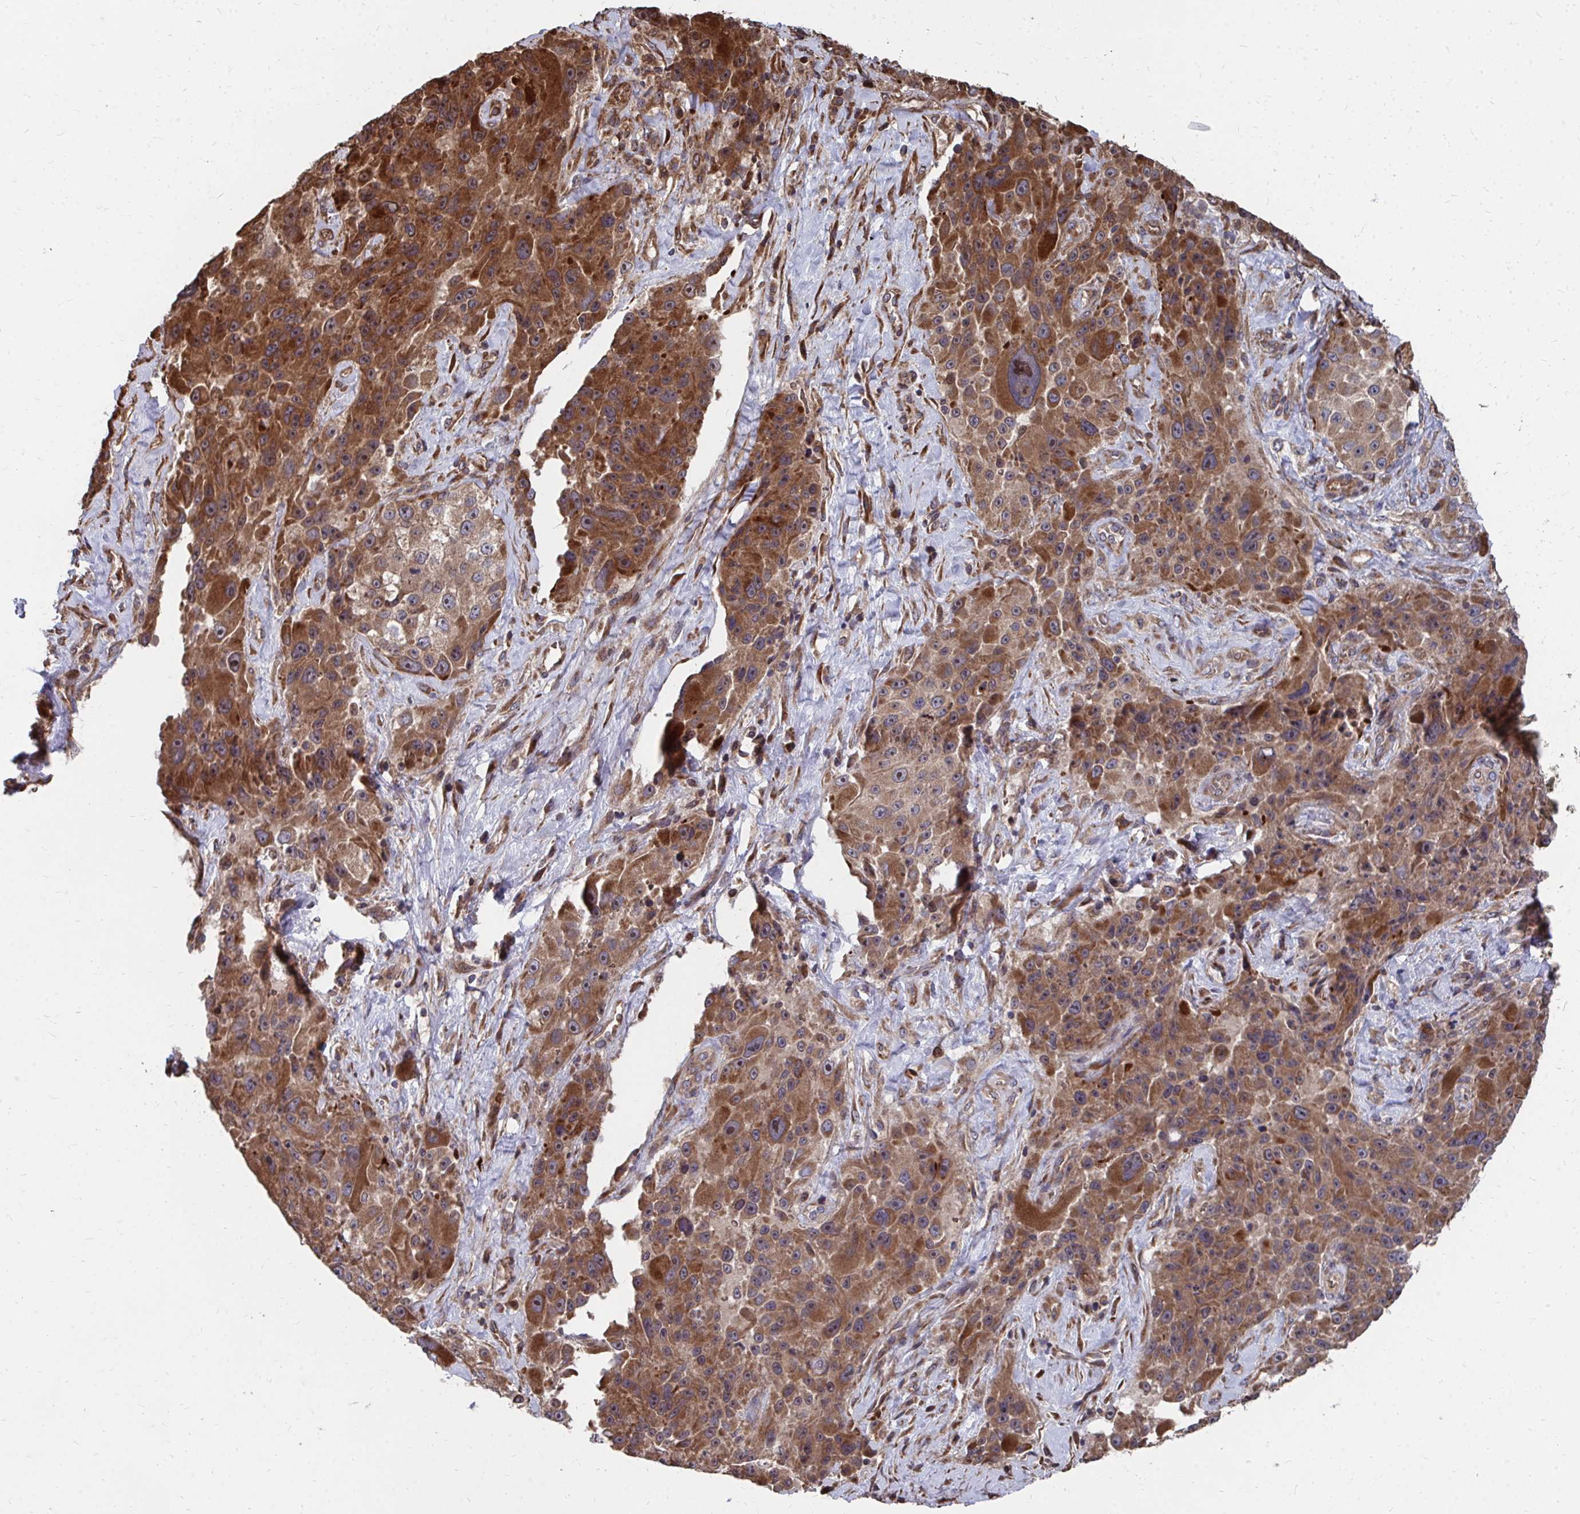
{"staining": {"intensity": "moderate", "quantity": ">75%", "location": "cytoplasmic/membranous"}, "tissue": "melanoma", "cell_type": "Tumor cells", "image_type": "cancer", "snomed": [{"axis": "morphology", "description": "Malignant melanoma, Metastatic site"}, {"axis": "topography", "description": "Lymph node"}], "caption": "The image displays immunohistochemical staining of melanoma. There is moderate cytoplasmic/membranous staining is present in about >75% of tumor cells.", "gene": "FAM89A", "patient": {"sex": "male", "age": 62}}